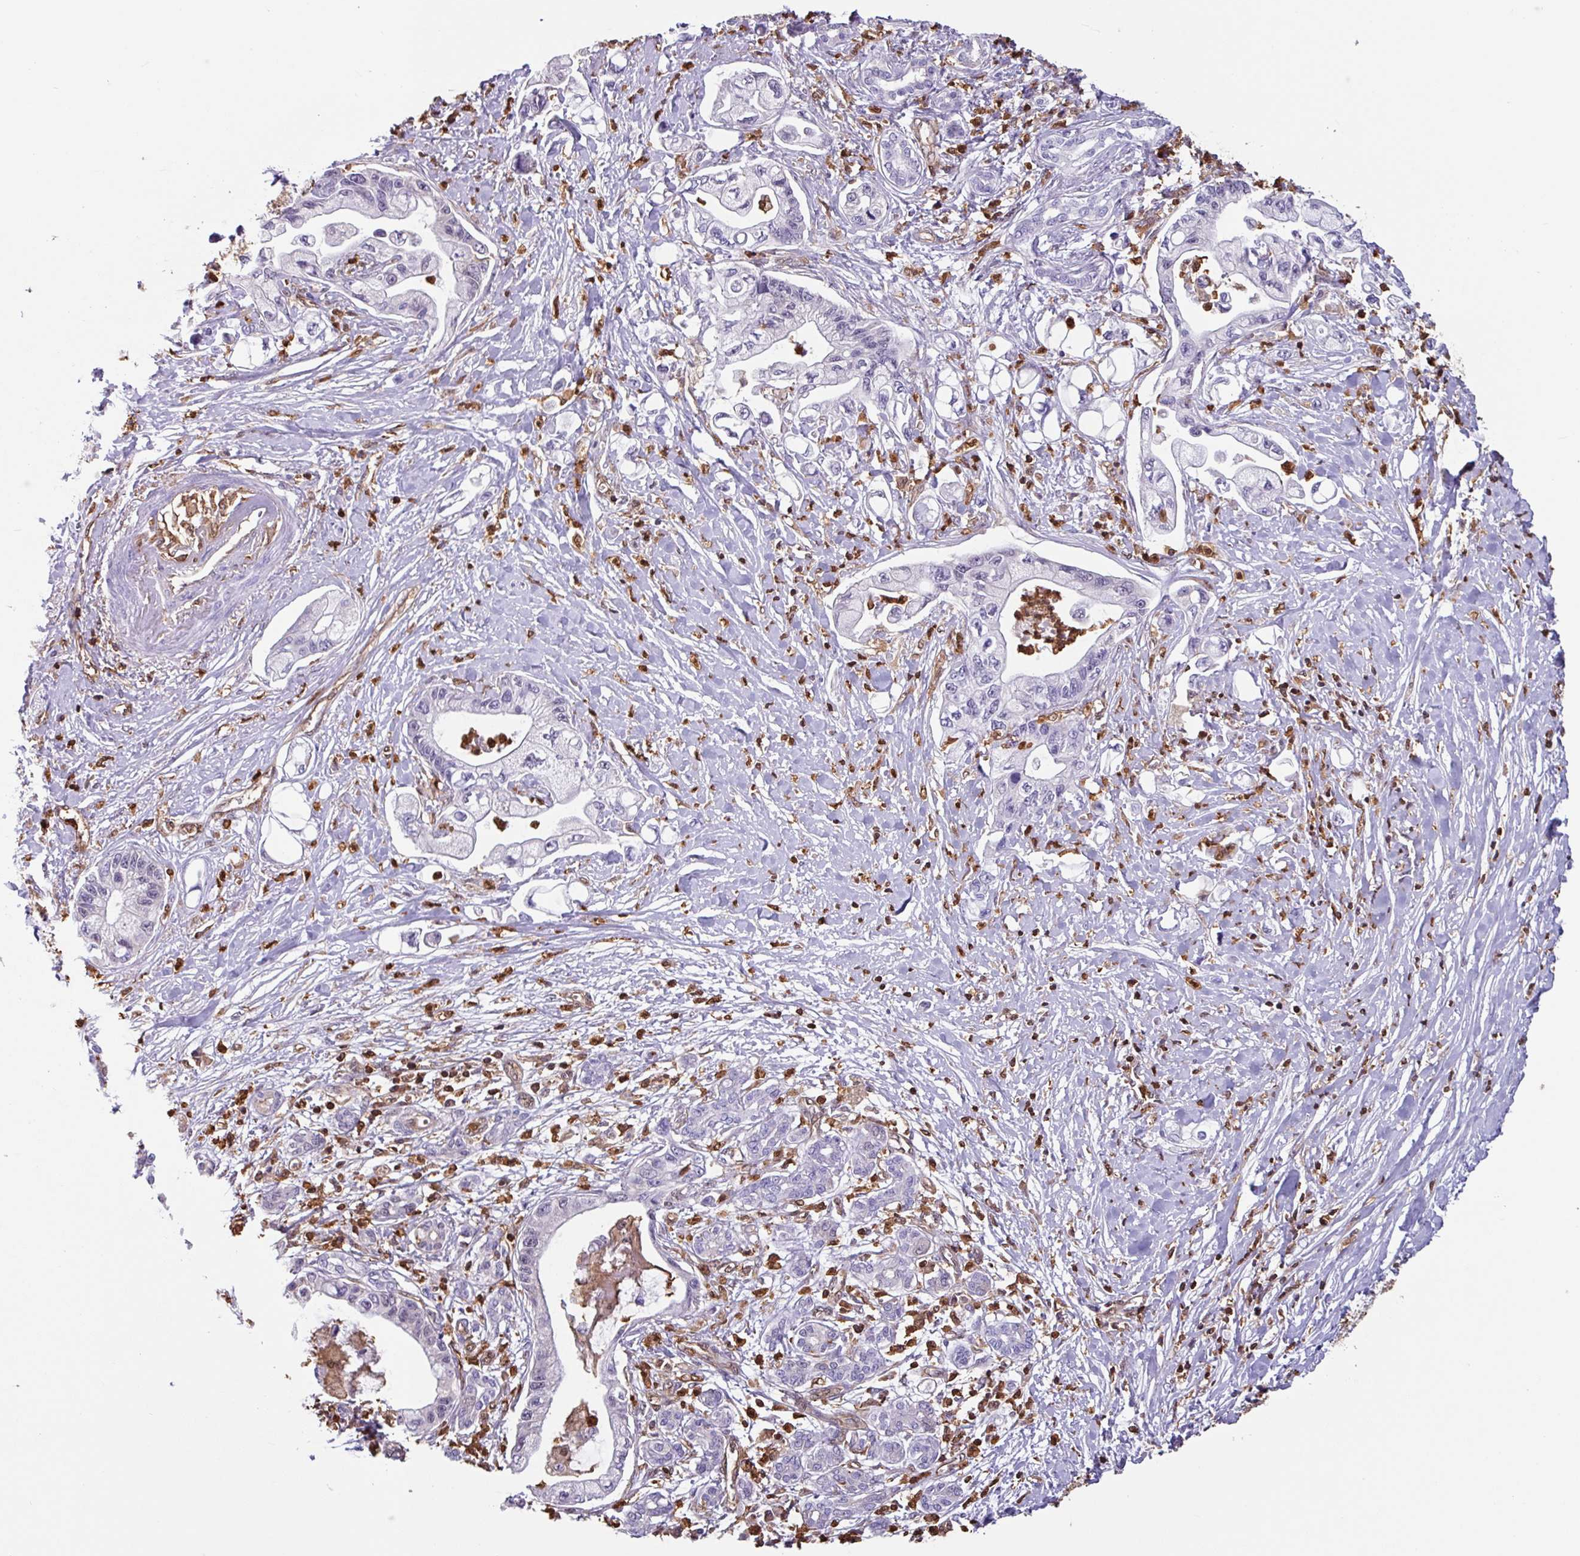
{"staining": {"intensity": "negative", "quantity": "none", "location": "none"}, "tissue": "pancreatic cancer", "cell_type": "Tumor cells", "image_type": "cancer", "snomed": [{"axis": "morphology", "description": "Adenocarcinoma, NOS"}, {"axis": "topography", "description": "Pancreas"}], "caption": "Immunohistochemistry (IHC) image of neoplastic tissue: pancreatic cancer (adenocarcinoma) stained with DAB (3,3'-diaminobenzidine) shows no significant protein expression in tumor cells. (Immunohistochemistry, brightfield microscopy, high magnification).", "gene": "ARHGDIB", "patient": {"sex": "male", "age": 61}}